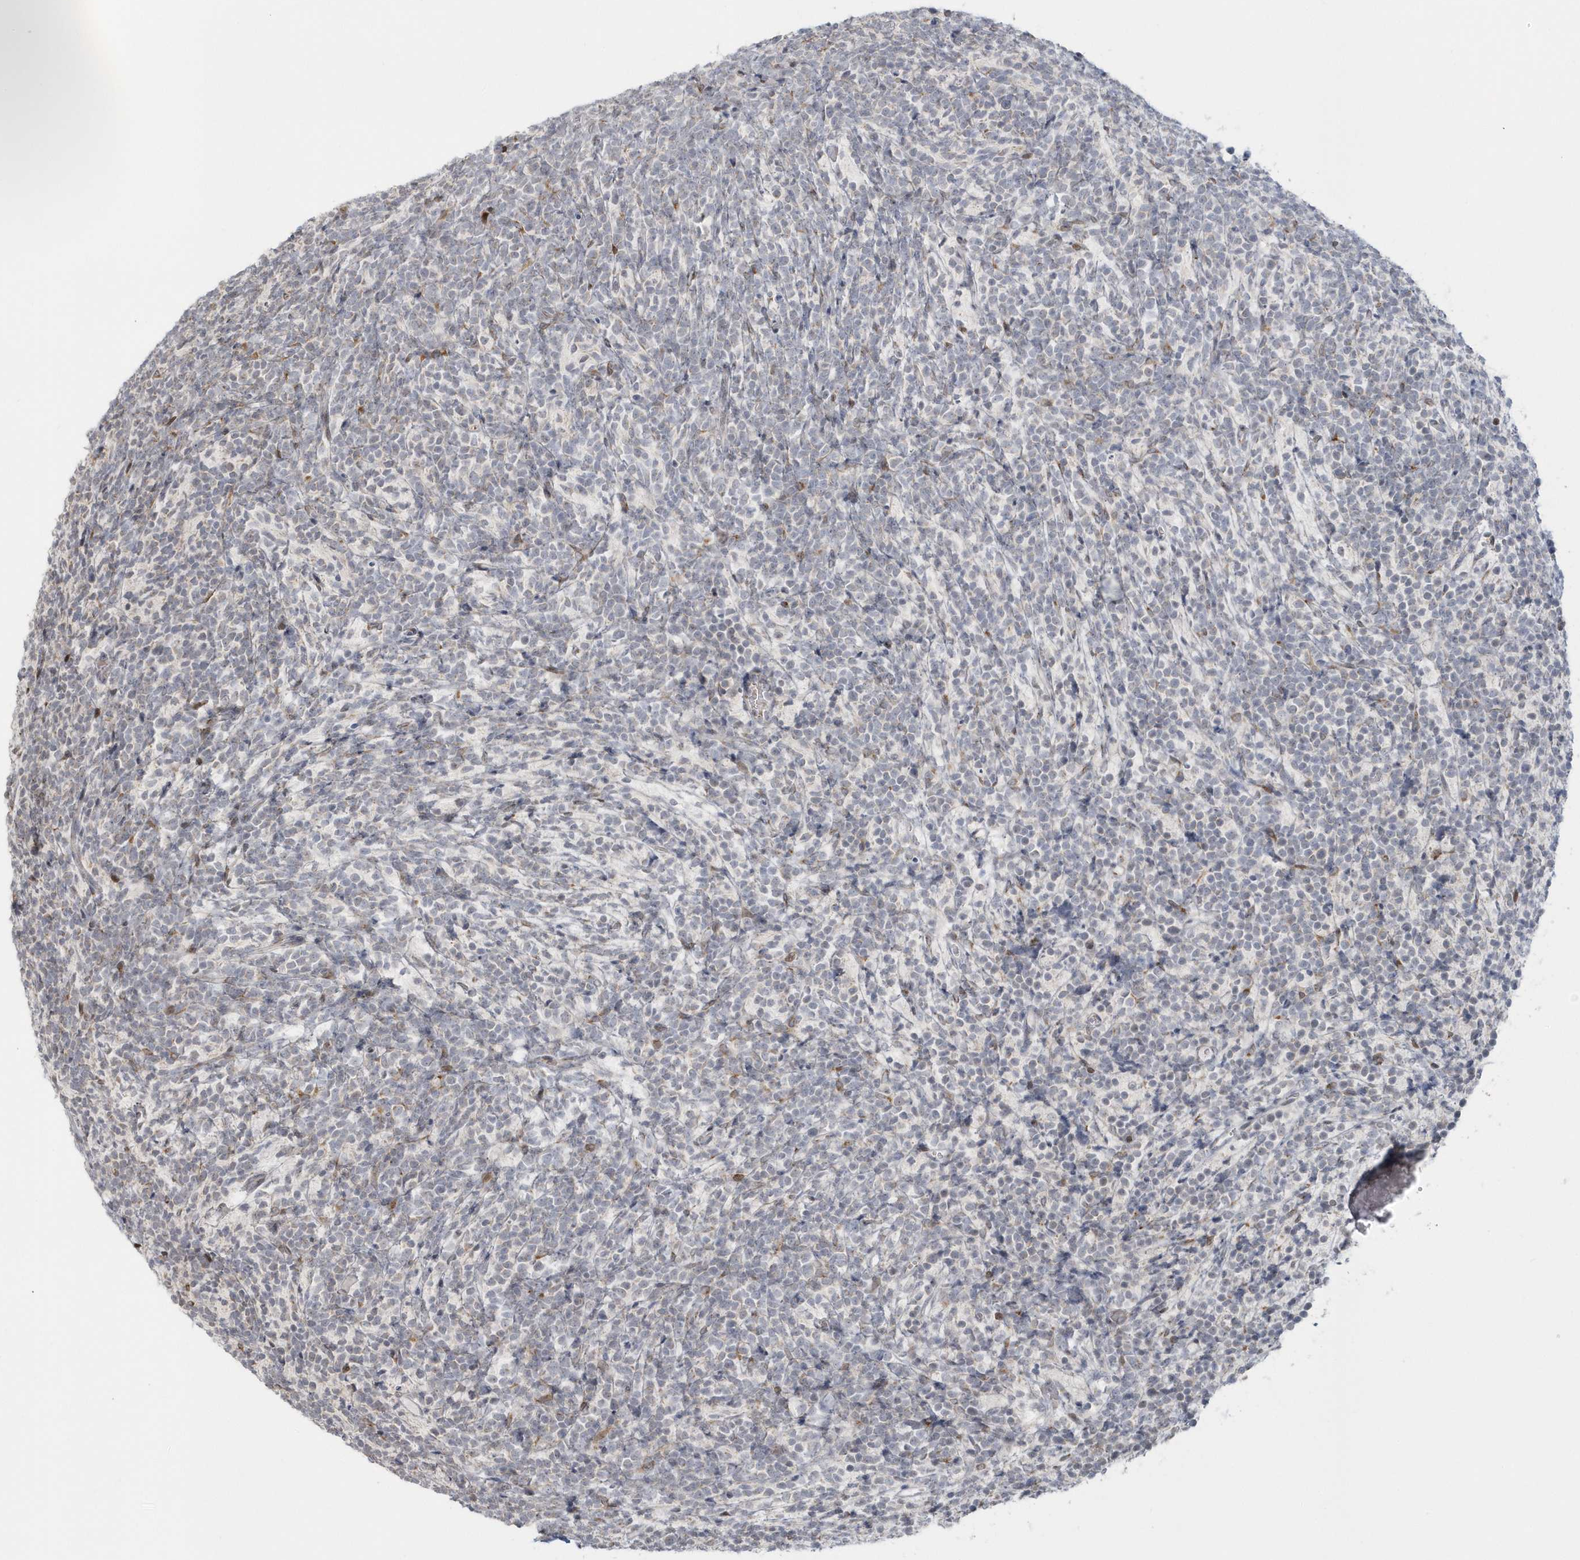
{"staining": {"intensity": "negative", "quantity": "none", "location": "none"}, "tissue": "glioma", "cell_type": "Tumor cells", "image_type": "cancer", "snomed": [{"axis": "morphology", "description": "Glioma, malignant, Low grade"}, {"axis": "topography", "description": "Brain"}], "caption": "Malignant glioma (low-grade) was stained to show a protein in brown. There is no significant expression in tumor cells.", "gene": "DHFR", "patient": {"sex": "female", "age": 1}}